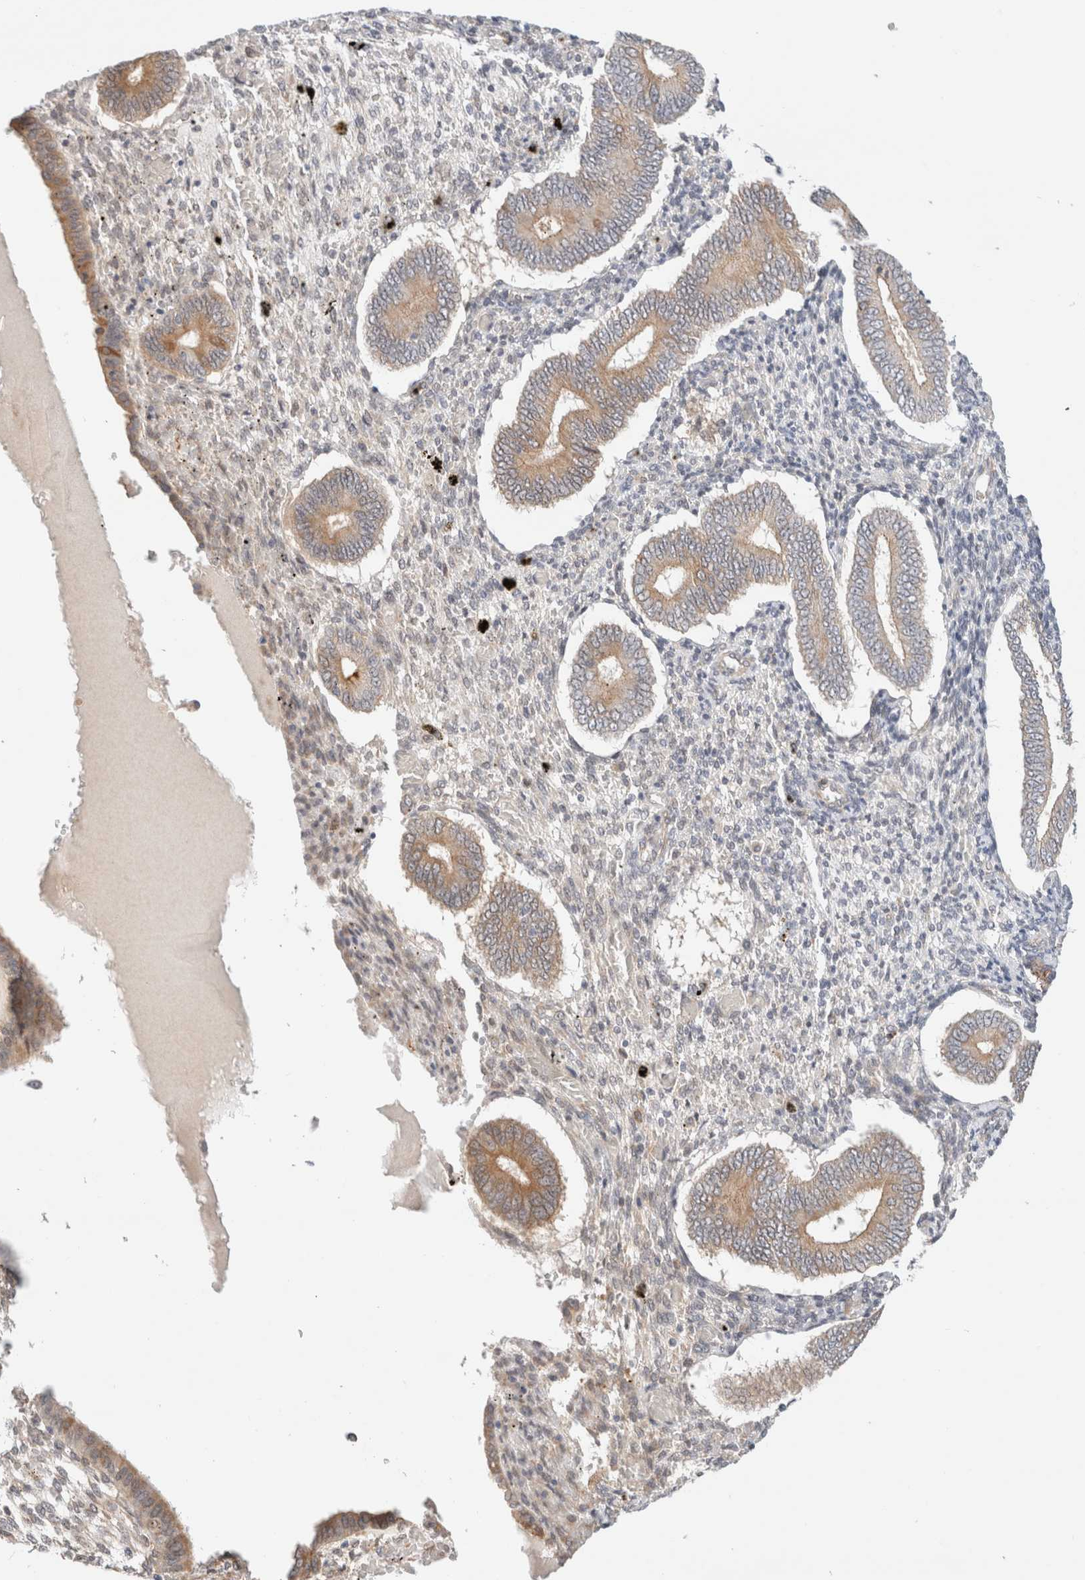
{"staining": {"intensity": "negative", "quantity": "none", "location": "none"}, "tissue": "endometrium", "cell_type": "Cells in endometrial stroma", "image_type": "normal", "snomed": [{"axis": "morphology", "description": "Normal tissue, NOS"}, {"axis": "topography", "description": "Endometrium"}], "caption": "This is an immunohistochemistry image of unremarkable human endometrium. There is no positivity in cells in endometrial stroma.", "gene": "RRP15", "patient": {"sex": "female", "age": 42}}